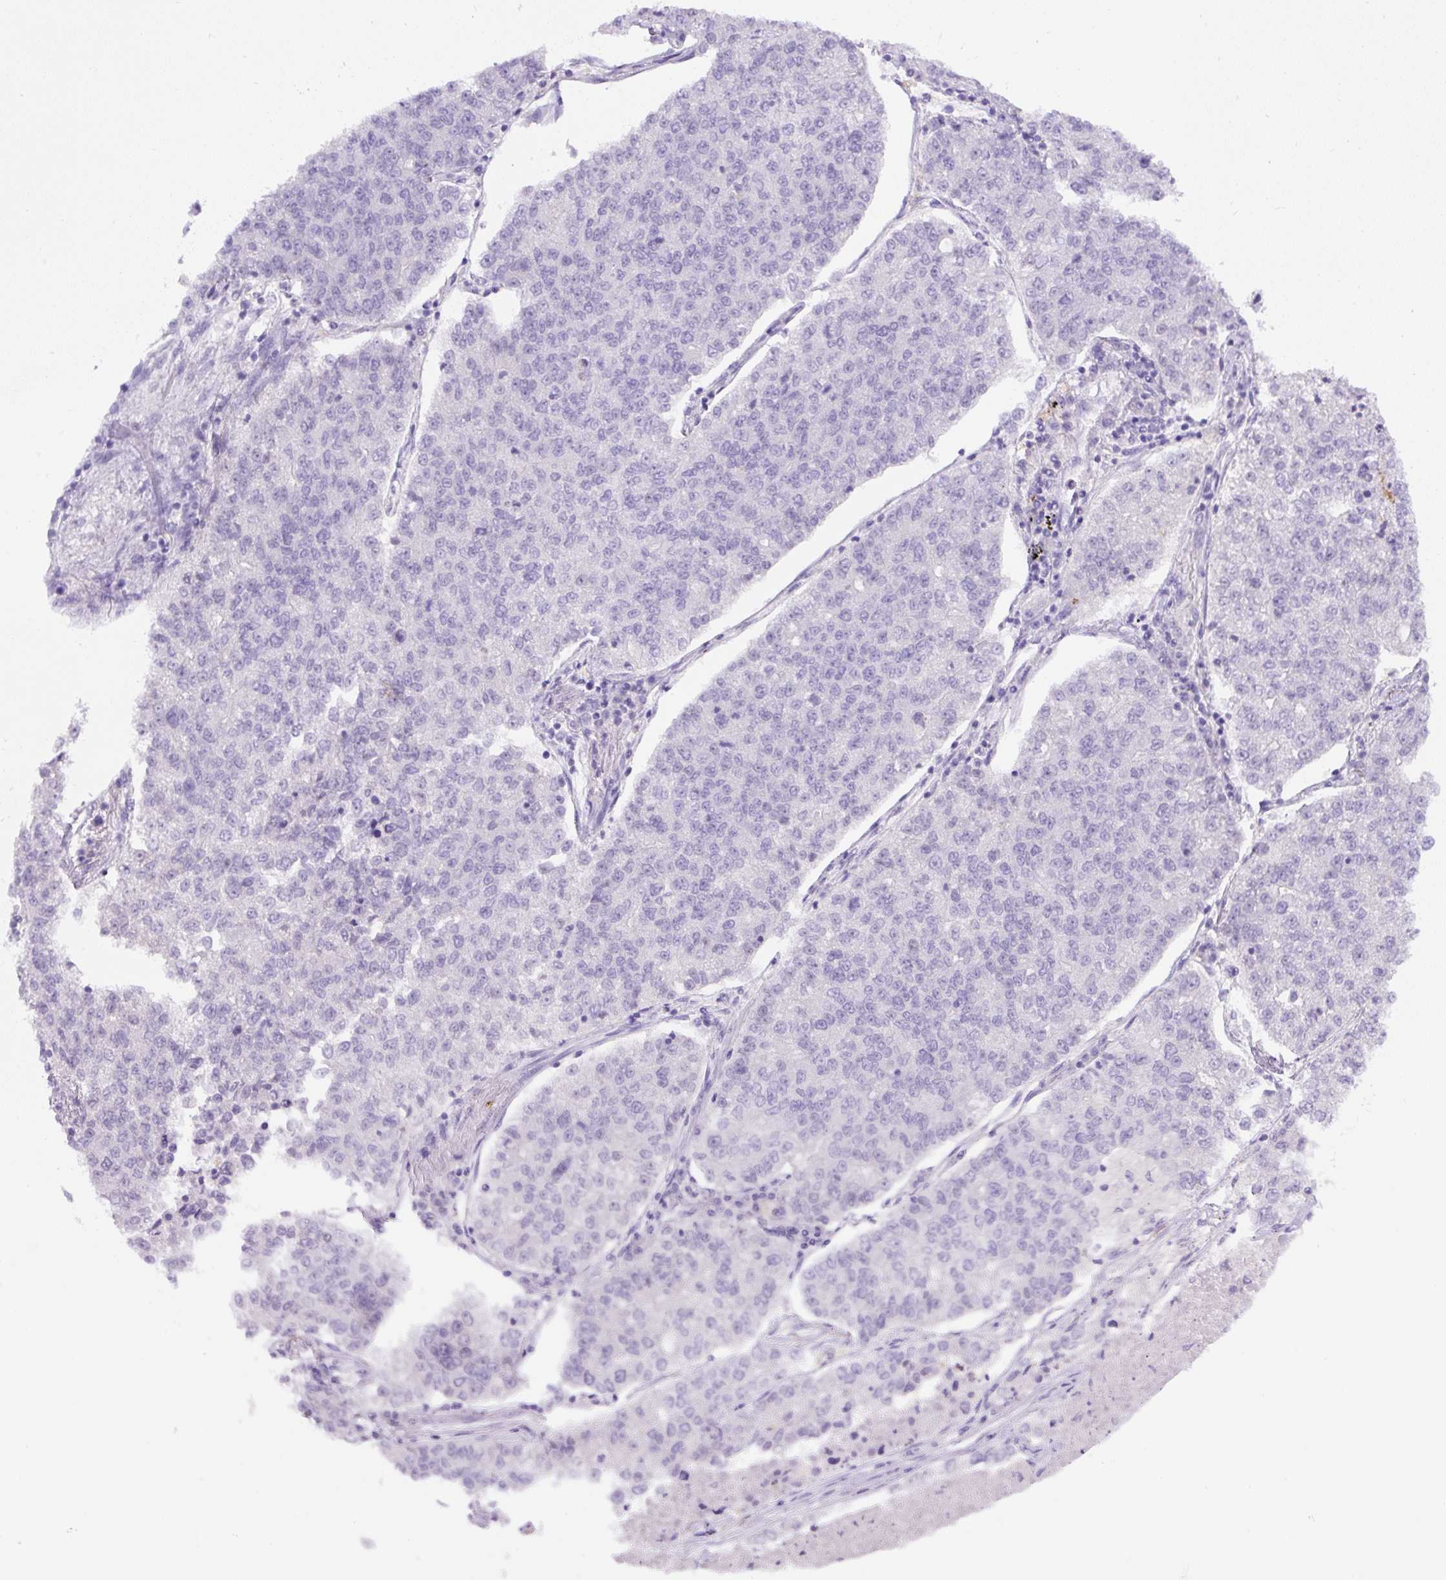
{"staining": {"intensity": "negative", "quantity": "none", "location": "none"}, "tissue": "lung cancer", "cell_type": "Tumor cells", "image_type": "cancer", "snomed": [{"axis": "morphology", "description": "Adenocarcinoma, NOS"}, {"axis": "topography", "description": "Lung"}], "caption": "A histopathology image of lung cancer stained for a protein demonstrates no brown staining in tumor cells. Nuclei are stained in blue.", "gene": "B3GALT5", "patient": {"sex": "male", "age": 49}}